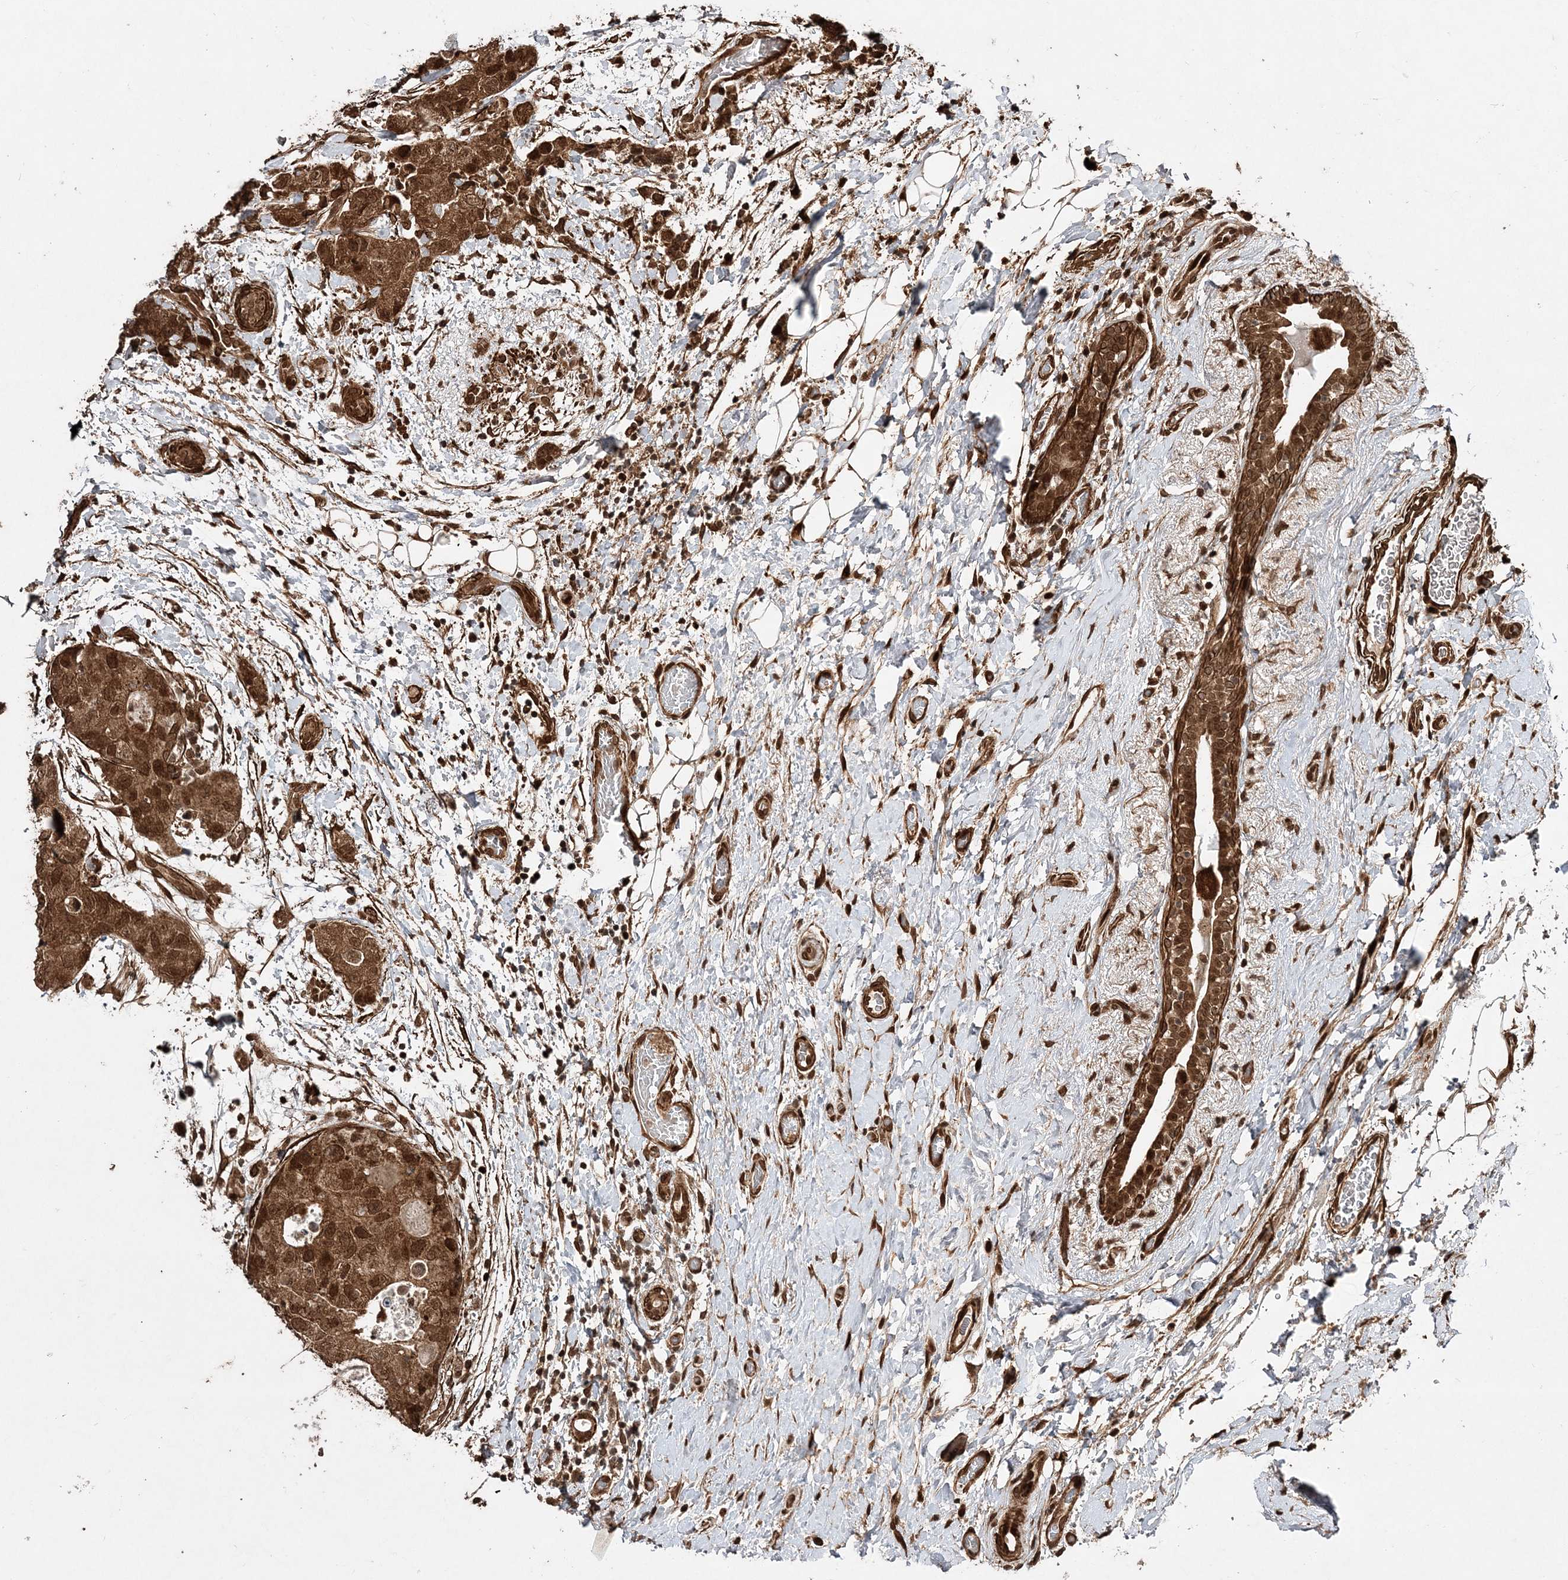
{"staining": {"intensity": "strong", "quantity": ">75%", "location": "cytoplasmic/membranous,nuclear"}, "tissue": "breast cancer", "cell_type": "Tumor cells", "image_type": "cancer", "snomed": [{"axis": "morphology", "description": "Duct carcinoma"}, {"axis": "topography", "description": "Breast"}], "caption": "Breast cancer tissue reveals strong cytoplasmic/membranous and nuclear staining in approximately >75% of tumor cells, visualized by immunohistochemistry.", "gene": "ETAA1", "patient": {"sex": "female", "age": 62}}